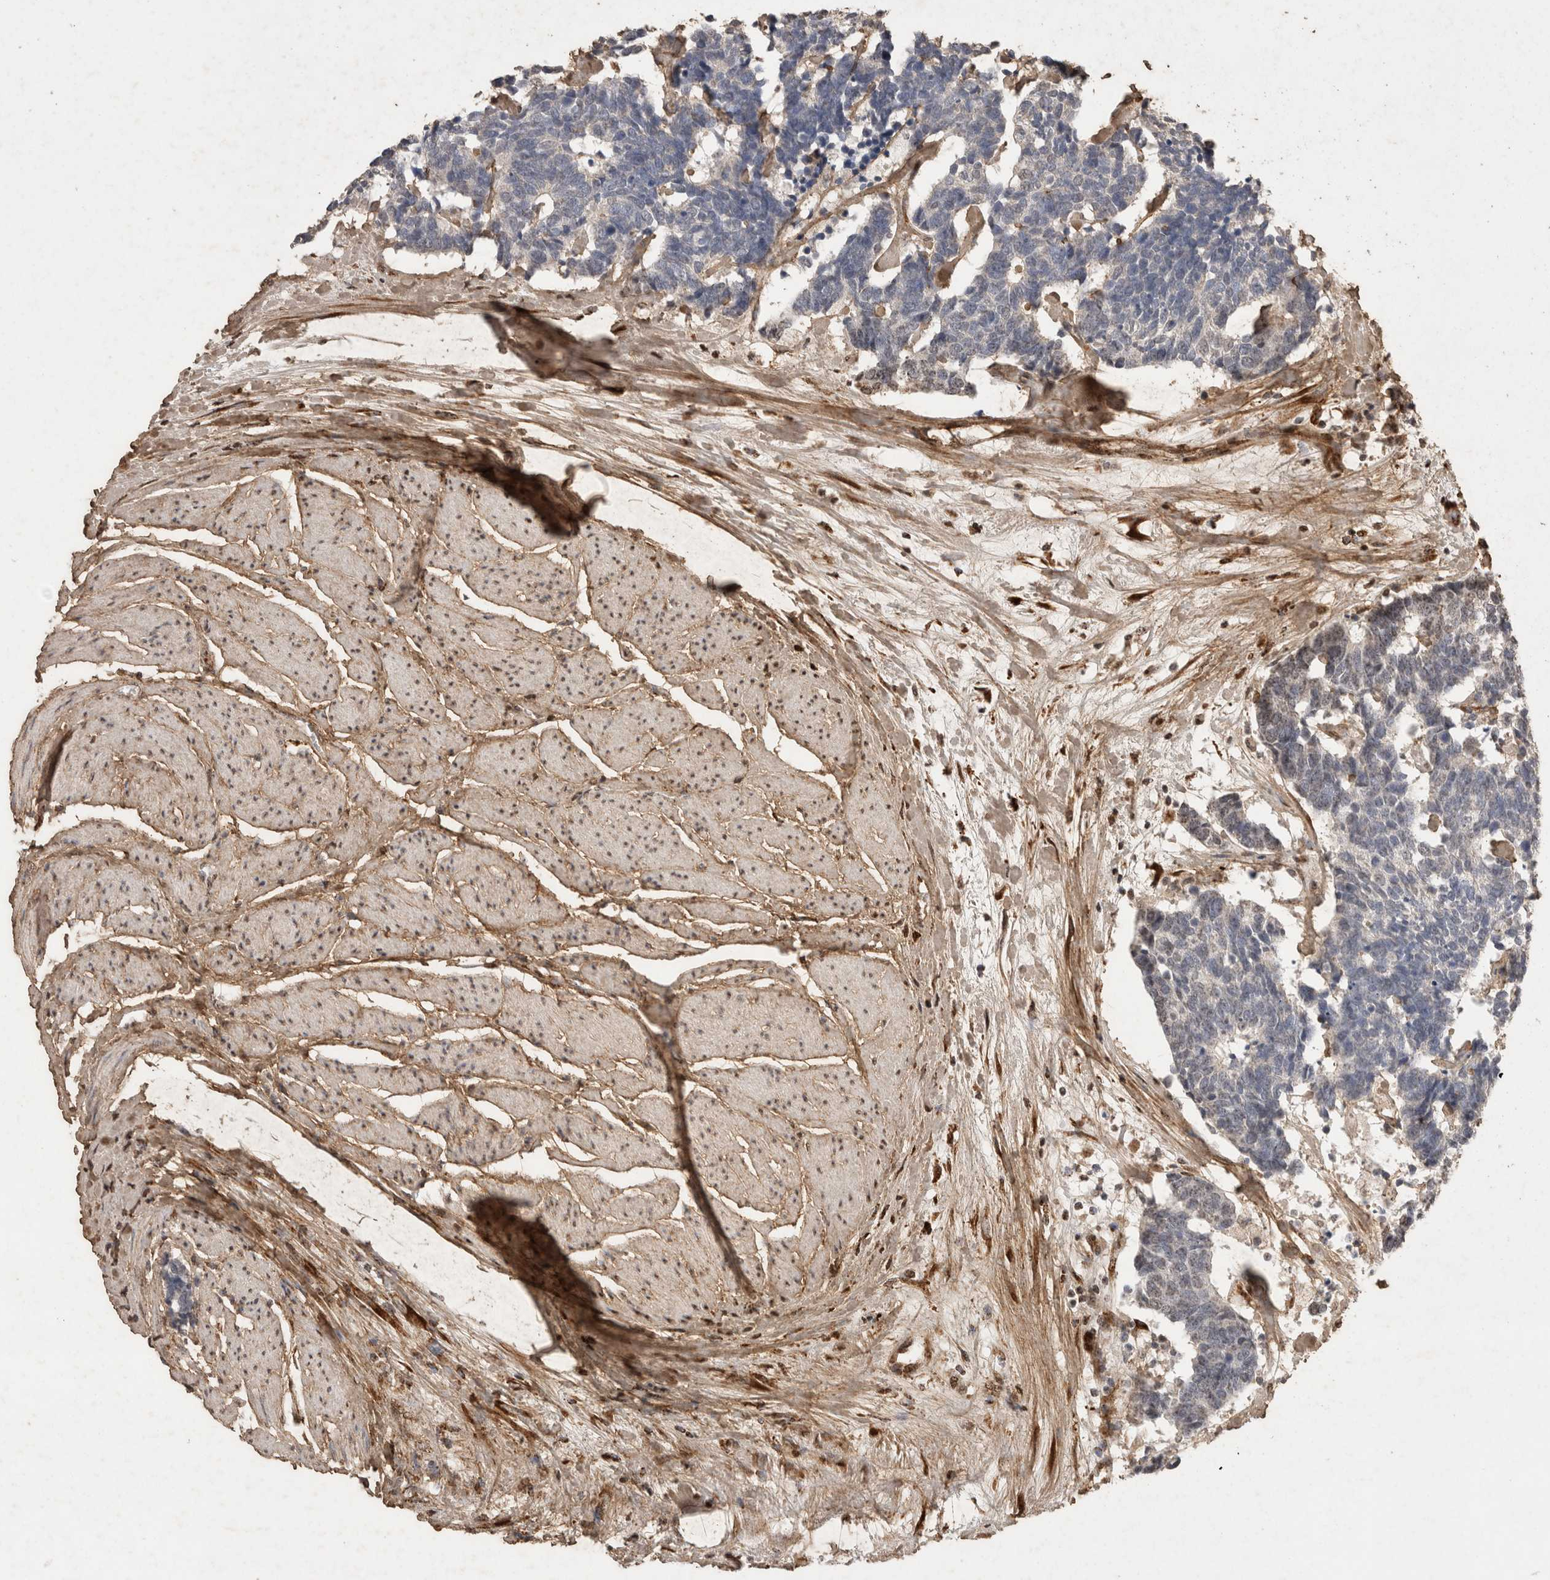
{"staining": {"intensity": "negative", "quantity": "none", "location": "none"}, "tissue": "carcinoid", "cell_type": "Tumor cells", "image_type": "cancer", "snomed": [{"axis": "morphology", "description": "Carcinoma, NOS"}, {"axis": "morphology", "description": "Carcinoid, malignant, NOS"}, {"axis": "topography", "description": "Urinary bladder"}], "caption": "Carcinoid was stained to show a protein in brown. There is no significant expression in tumor cells. Brightfield microscopy of immunohistochemistry stained with DAB (brown) and hematoxylin (blue), captured at high magnification.", "gene": "C1QTNF5", "patient": {"sex": "male", "age": 57}}